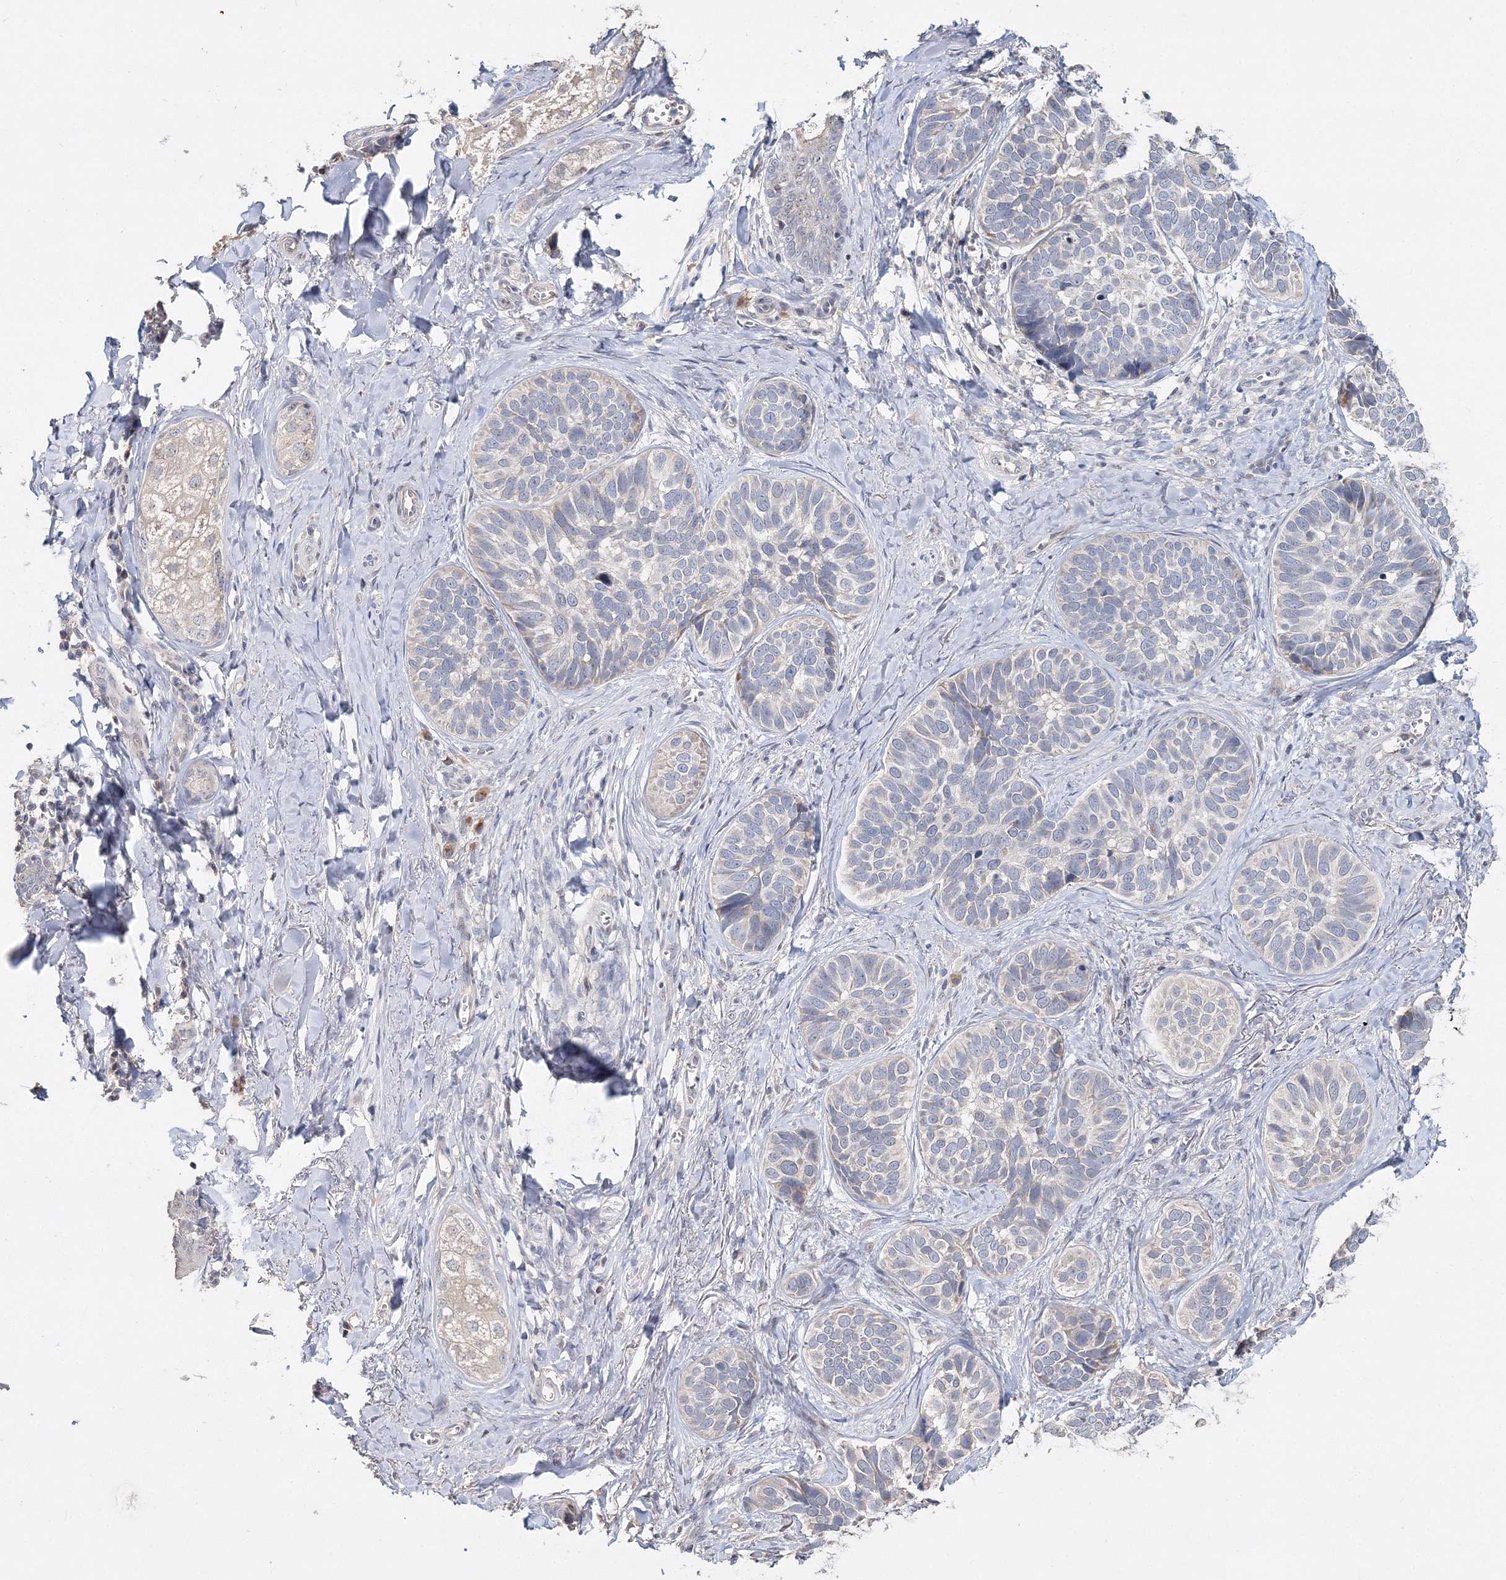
{"staining": {"intensity": "negative", "quantity": "none", "location": "none"}, "tissue": "skin cancer", "cell_type": "Tumor cells", "image_type": "cancer", "snomed": [{"axis": "morphology", "description": "Basal cell carcinoma"}, {"axis": "topography", "description": "Skin"}], "caption": "High magnification brightfield microscopy of skin cancer stained with DAB (3,3'-diaminobenzidine) (brown) and counterstained with hematoxylin (blue): tumor cells show no significant expression.", "gene": "GJB5", "patient": {"sex": "male", "age": 62}}